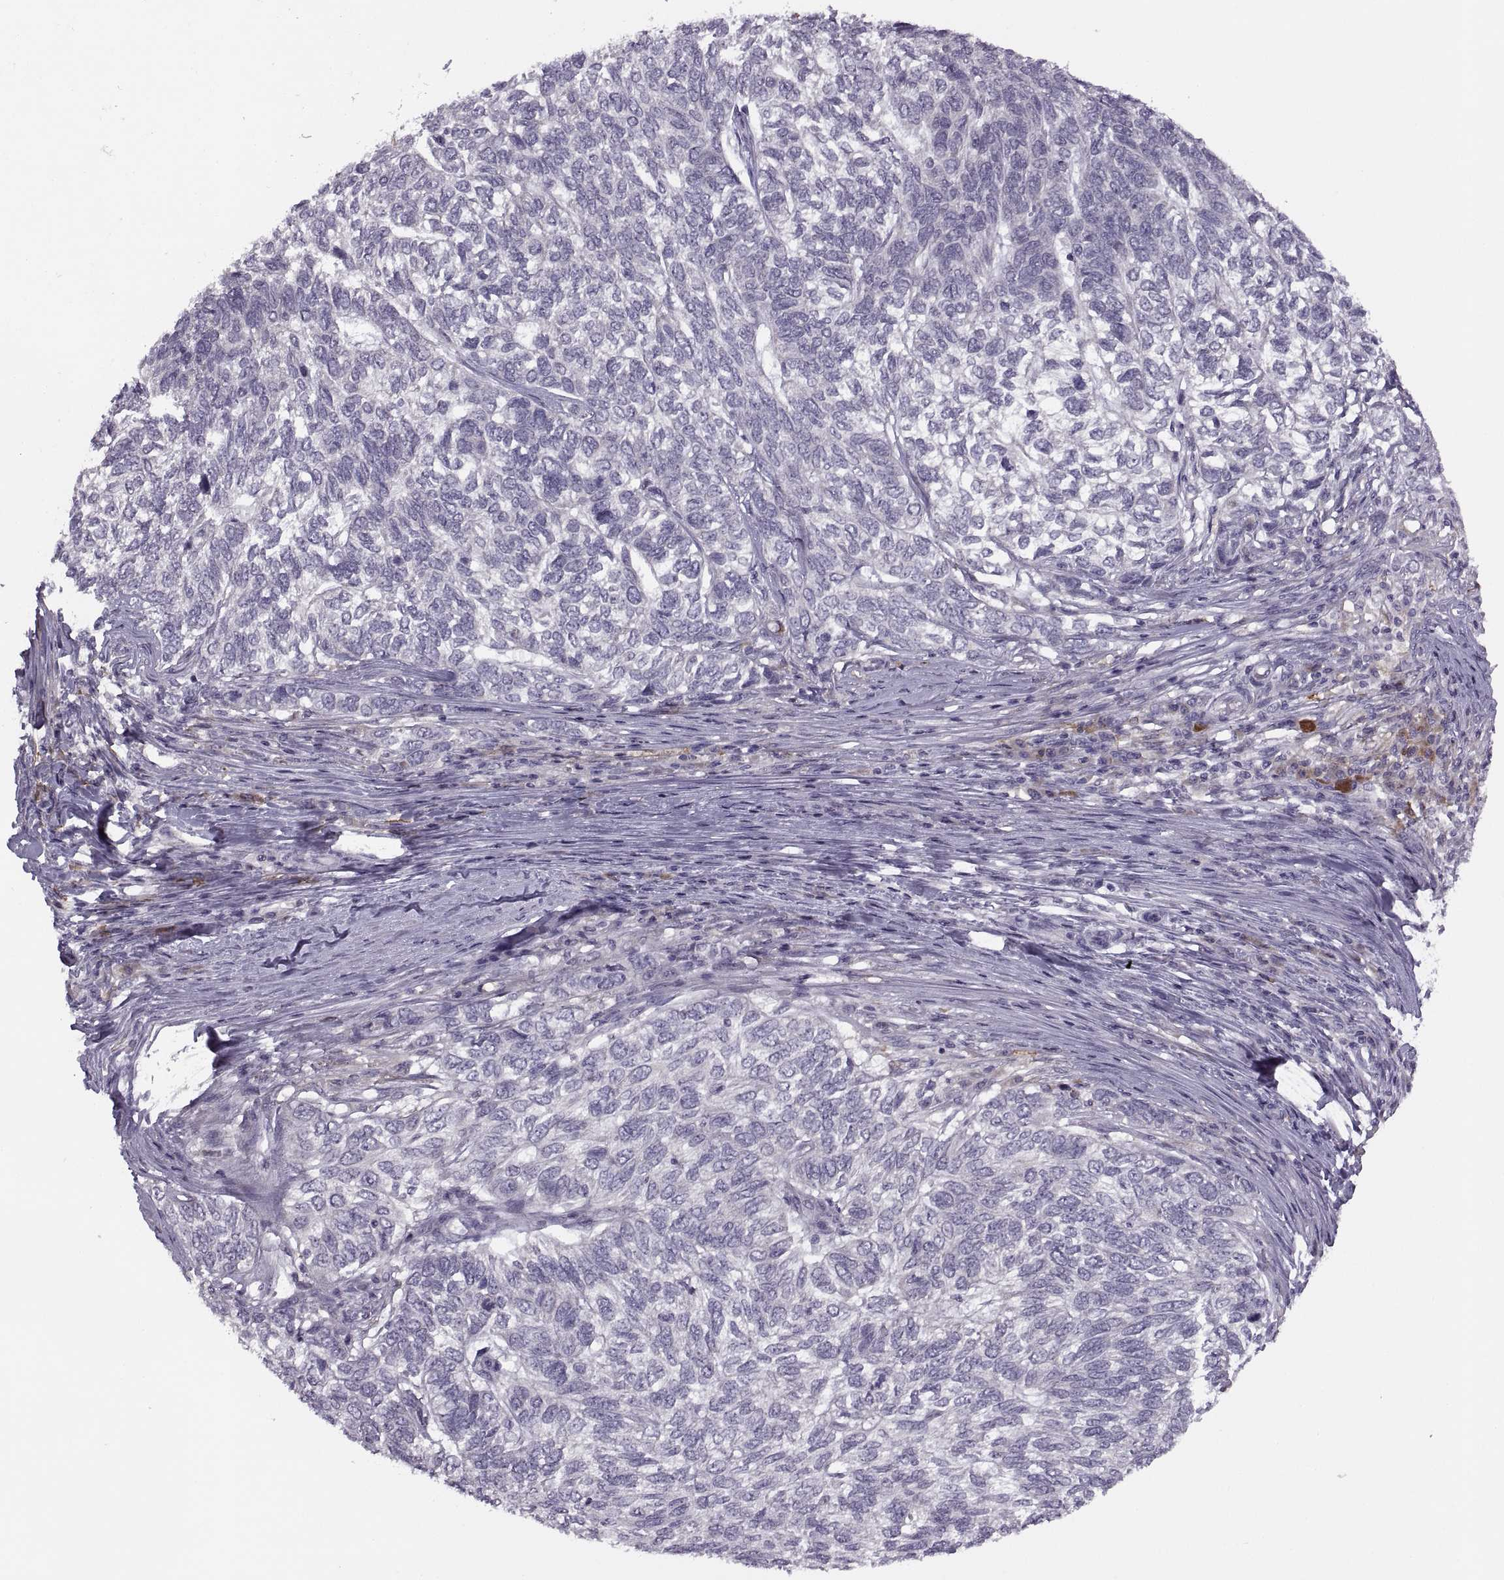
{"staining": {"intensity": "negative", "quantity": "none", "location": "none"}, "tissue": "skin cancer", "cell_type": "Tumor cells", "image_type": "cancer", "snomed": [{"axis": "morphology", "description": "Basal cell carcinoma"}, {"axis": "topography", "description": "Skin"}], "caption": "Immunohistochemistry histopathology image of skin cancer stained for a protein (brown), which demonstrates no expression in tumor cells. (DAB immunohistochemistry, high magnification).", "gene": "H2AP", "patient": {"sex": "female", "age": 65}}